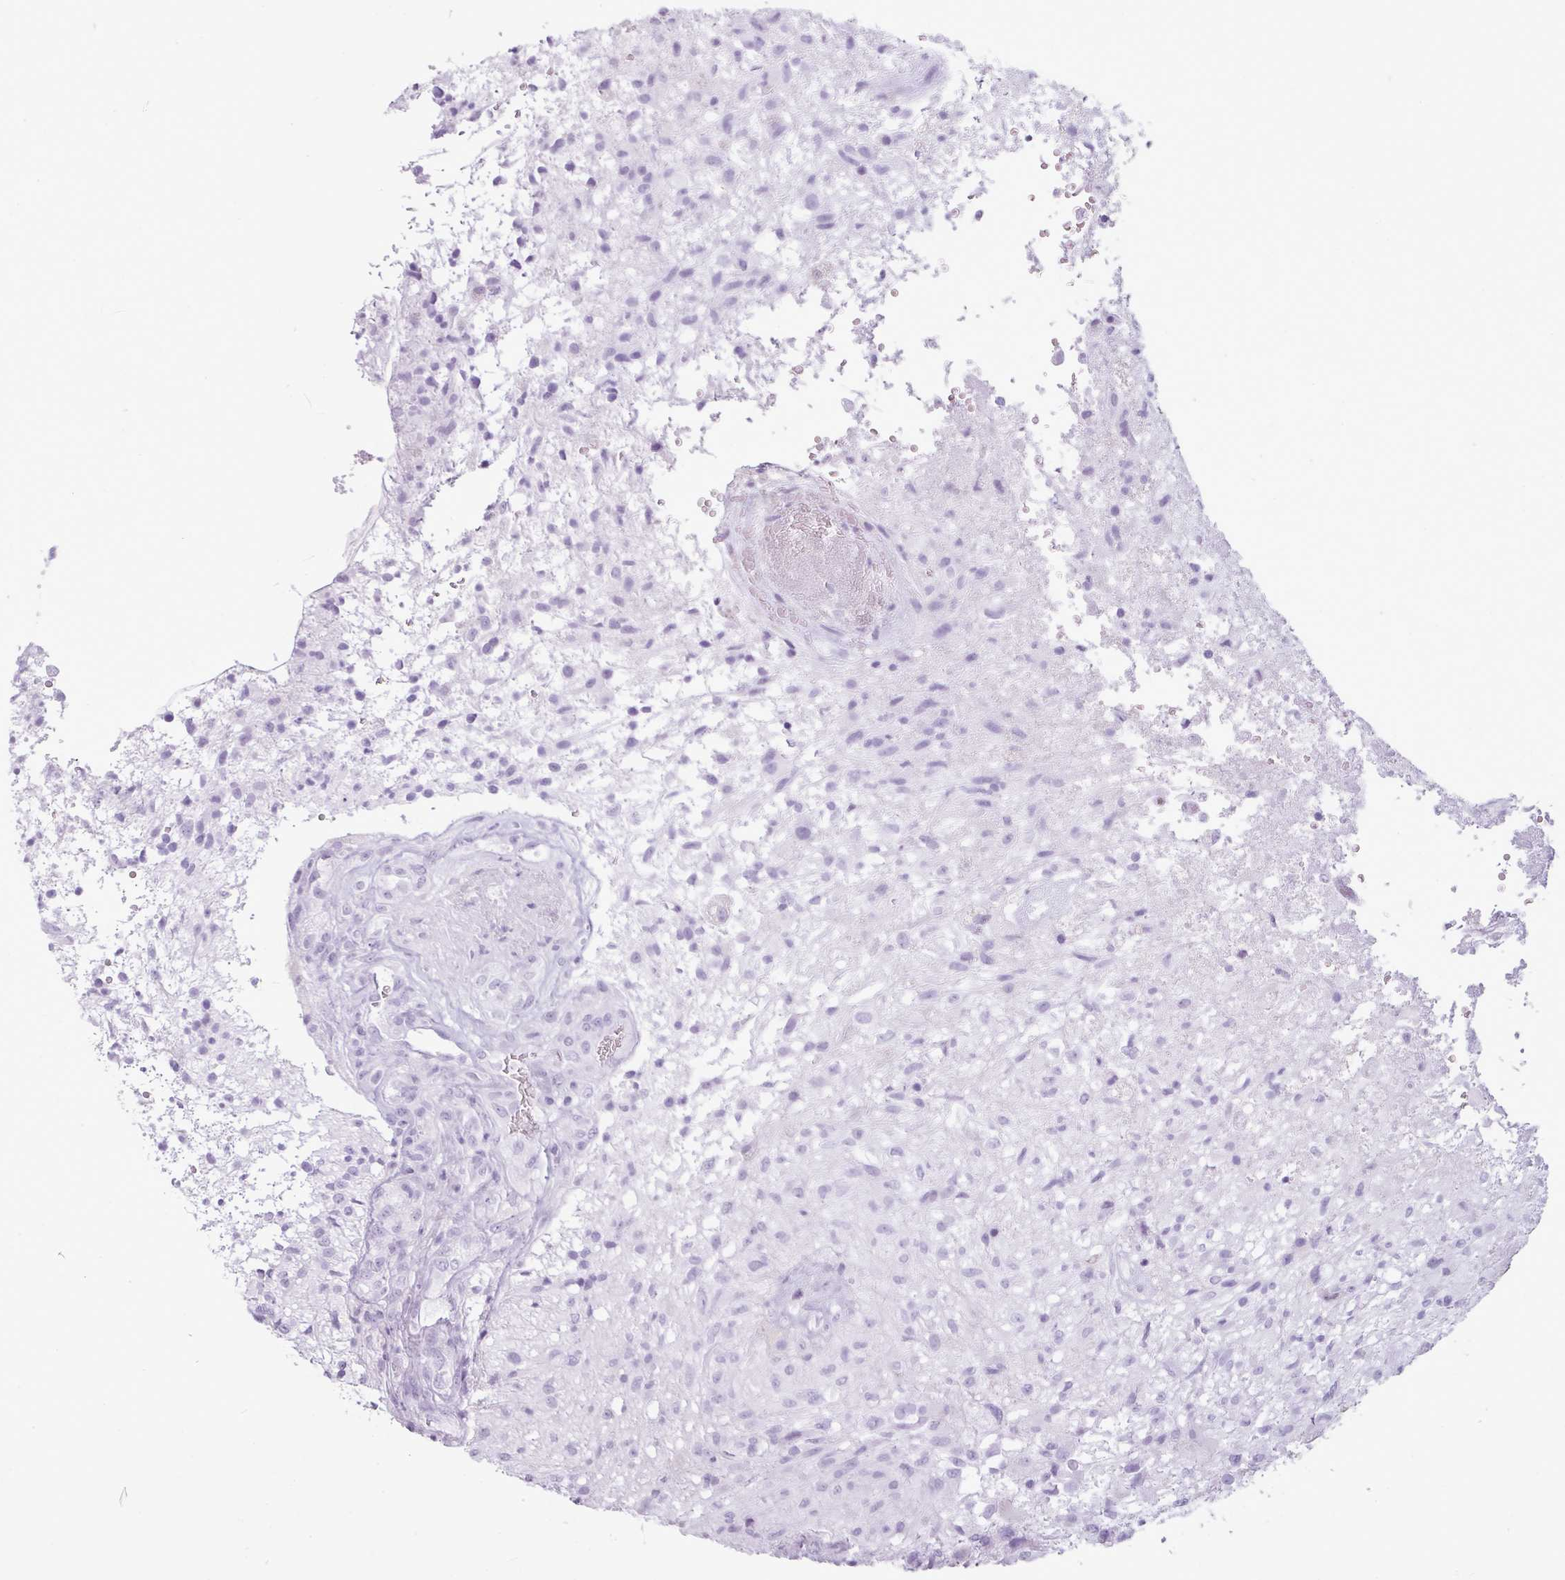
{"staining": {"intensity": "negative", "quantity": "none", "location": "none"}, "tissue": "glioma", "cell_type": "Tumor cells", "image_type": "cancer", "snomed": [{"axis": "morphology", "description": "Glioma, malignant, High grade"}, {"axis": "topography", "description": "Brain"}], "caption": "The image reveals no significant positivity in tumor cells of malignant high-grade glioma. (DAB IHC visualized using brightfield microscopy, high magnification).", "gene": "AMY1B", "patient": {"sex": "male", "age": 56}}